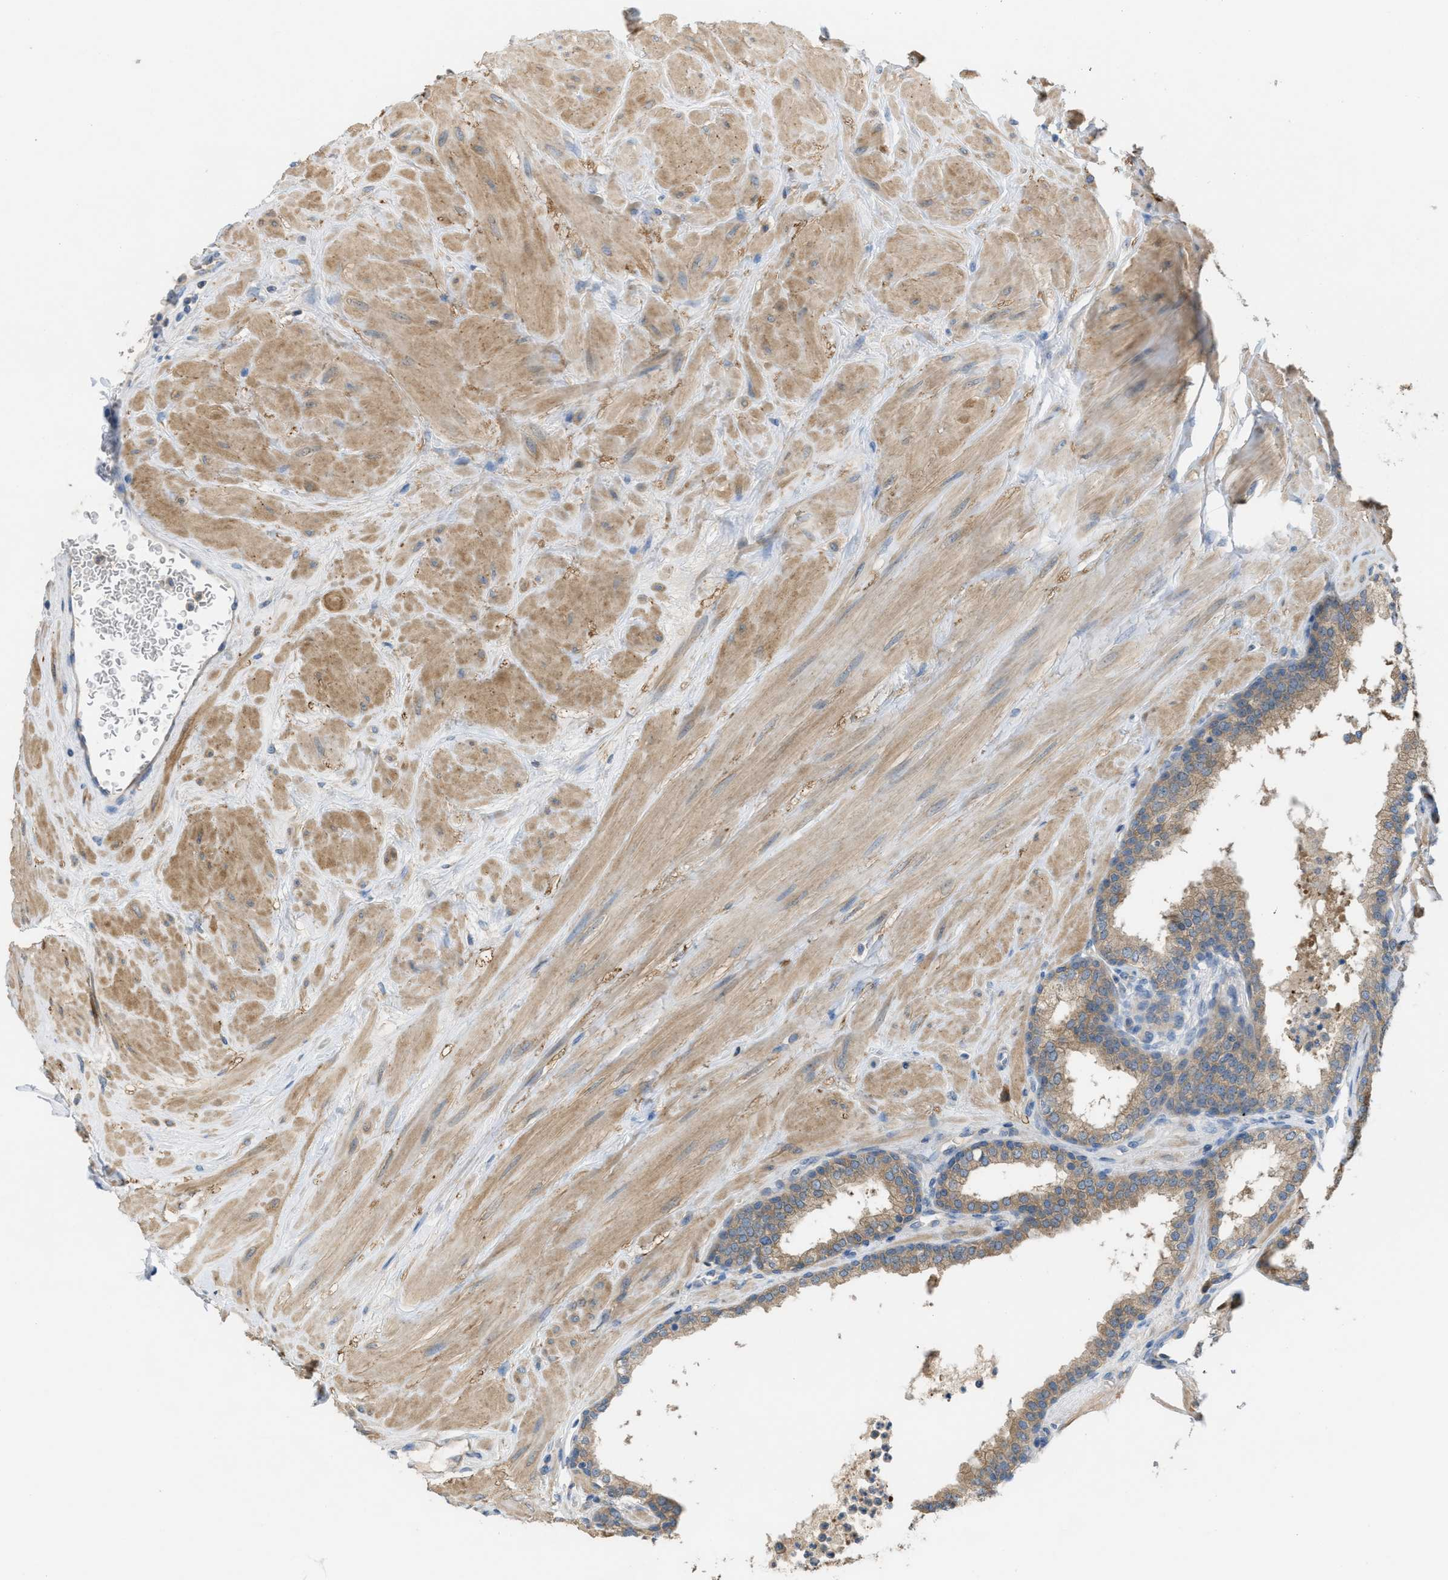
{"staining": {"intensity": "moderate", "quantity": ">75%", "location": "cytoplasmic/membranous"}, "tissue": "prostate", "cell_type": "Glandular cells", "image_type": "normal", "snomed": [{"axis": "morphology", "description": "Normal tissue, NOS"}, {"axis": "topography", "description": "Prostate"}], "caption": "Approximately >75% of glandular cells in benign prostate reveal moderate cytoplasmic/membranous protein expression as visualized by brown immunohistochemical staining.", "gene": "UBA5", "patient": {"sex": "male", "age": 51}}